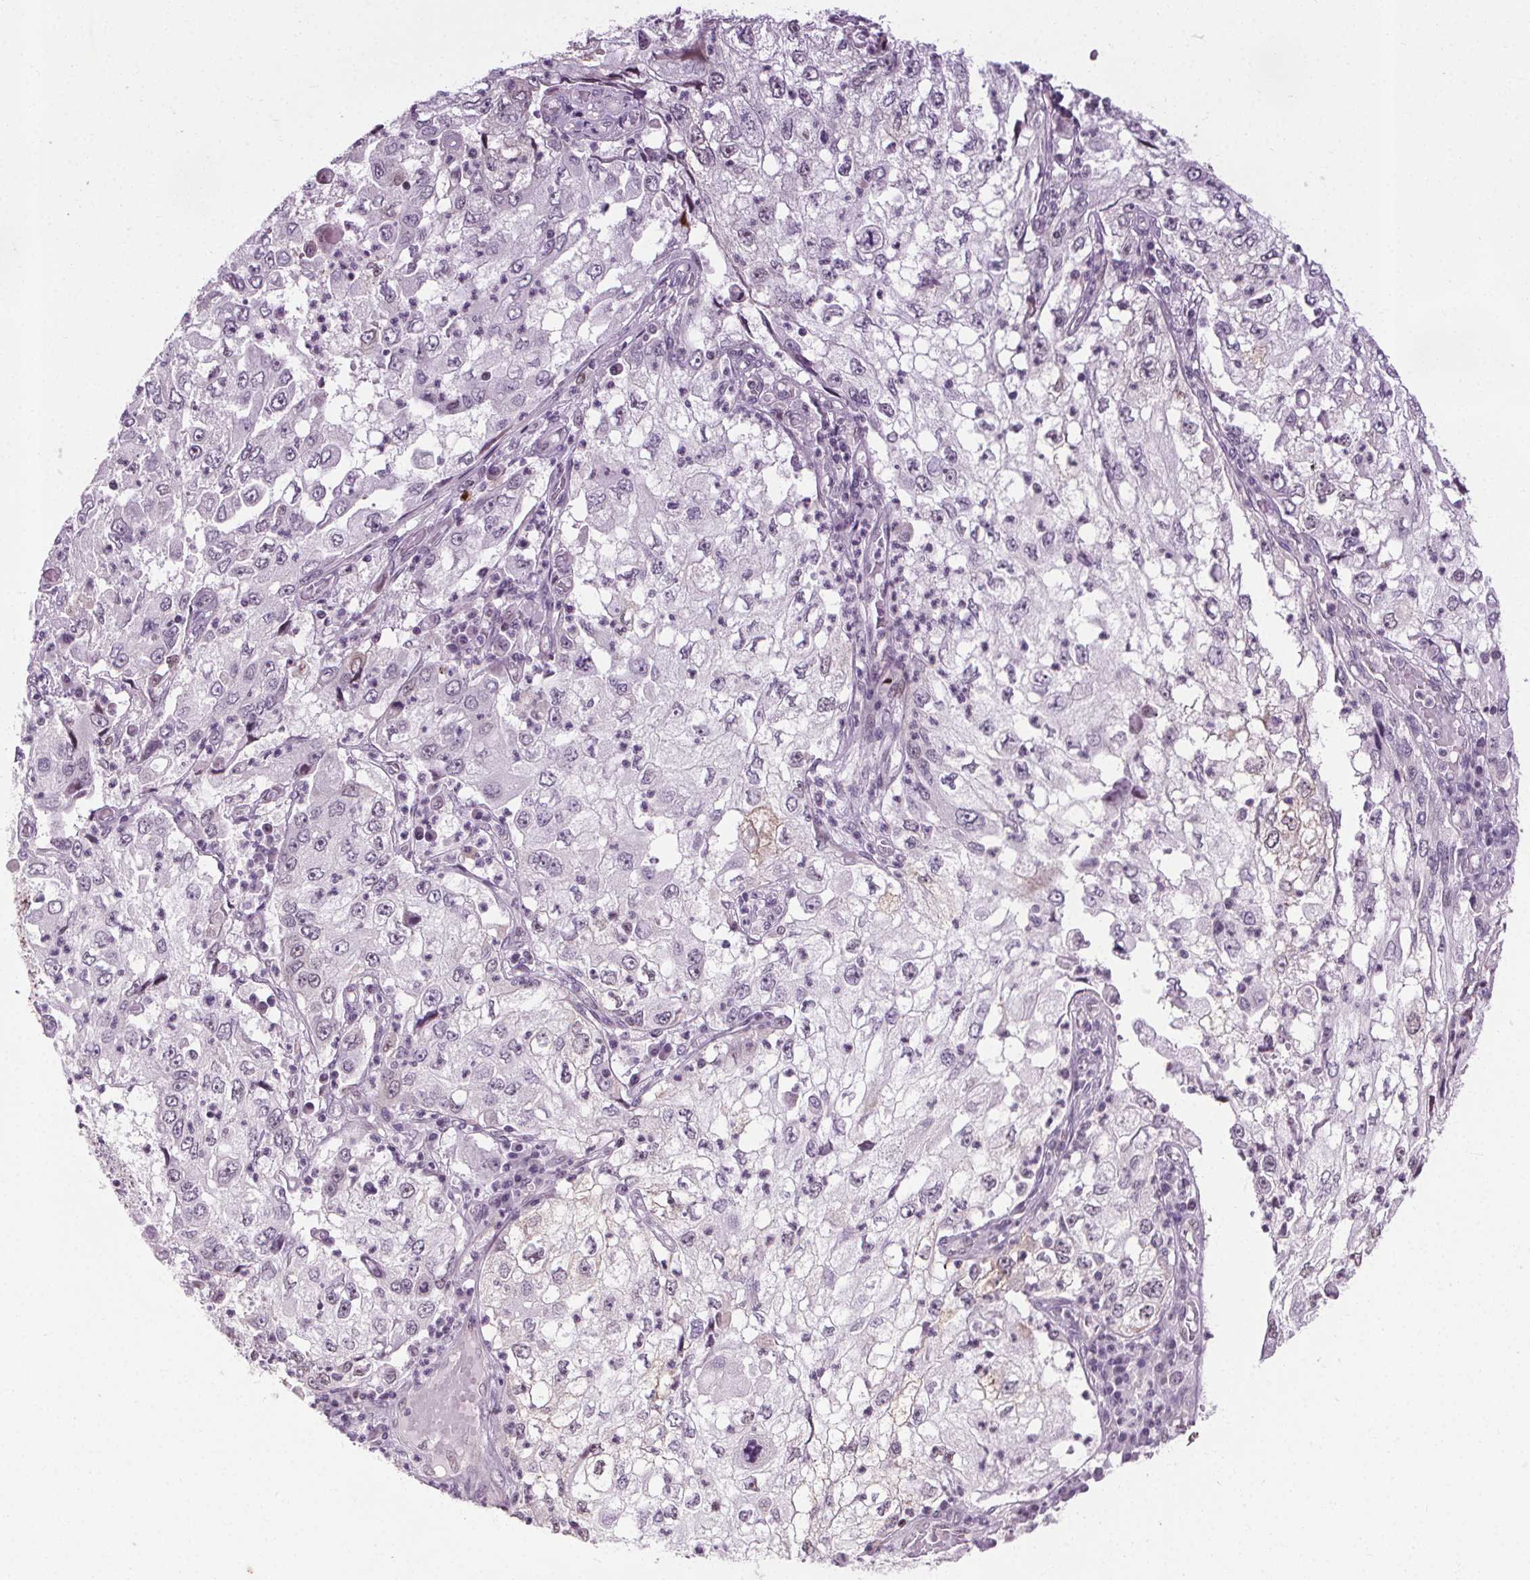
{"staining": {"intensity": "weak", "quantity": "<25%", "location": "nuclear"}, "tissue": "cervical cancer", "cell_type": "Tumor cells", "image_type": "cancer", "snomed": [{"axis": "morphology", "description": "Squamous cell carcinoma, NOS"}, {"axis": "topography", "description": "Cervix"}], "caption": "Immunohistochemical staining of cervical cancer (squamous cell carcinoma) shows no significant staining in tumor cells. (DAB (3,3'-diaminobenzidine) immunohistochemistry visualized using brightfield microscopy, high magnification).", "gene": "CEBPA", "patient": {"sex": "female", "age": 36}}